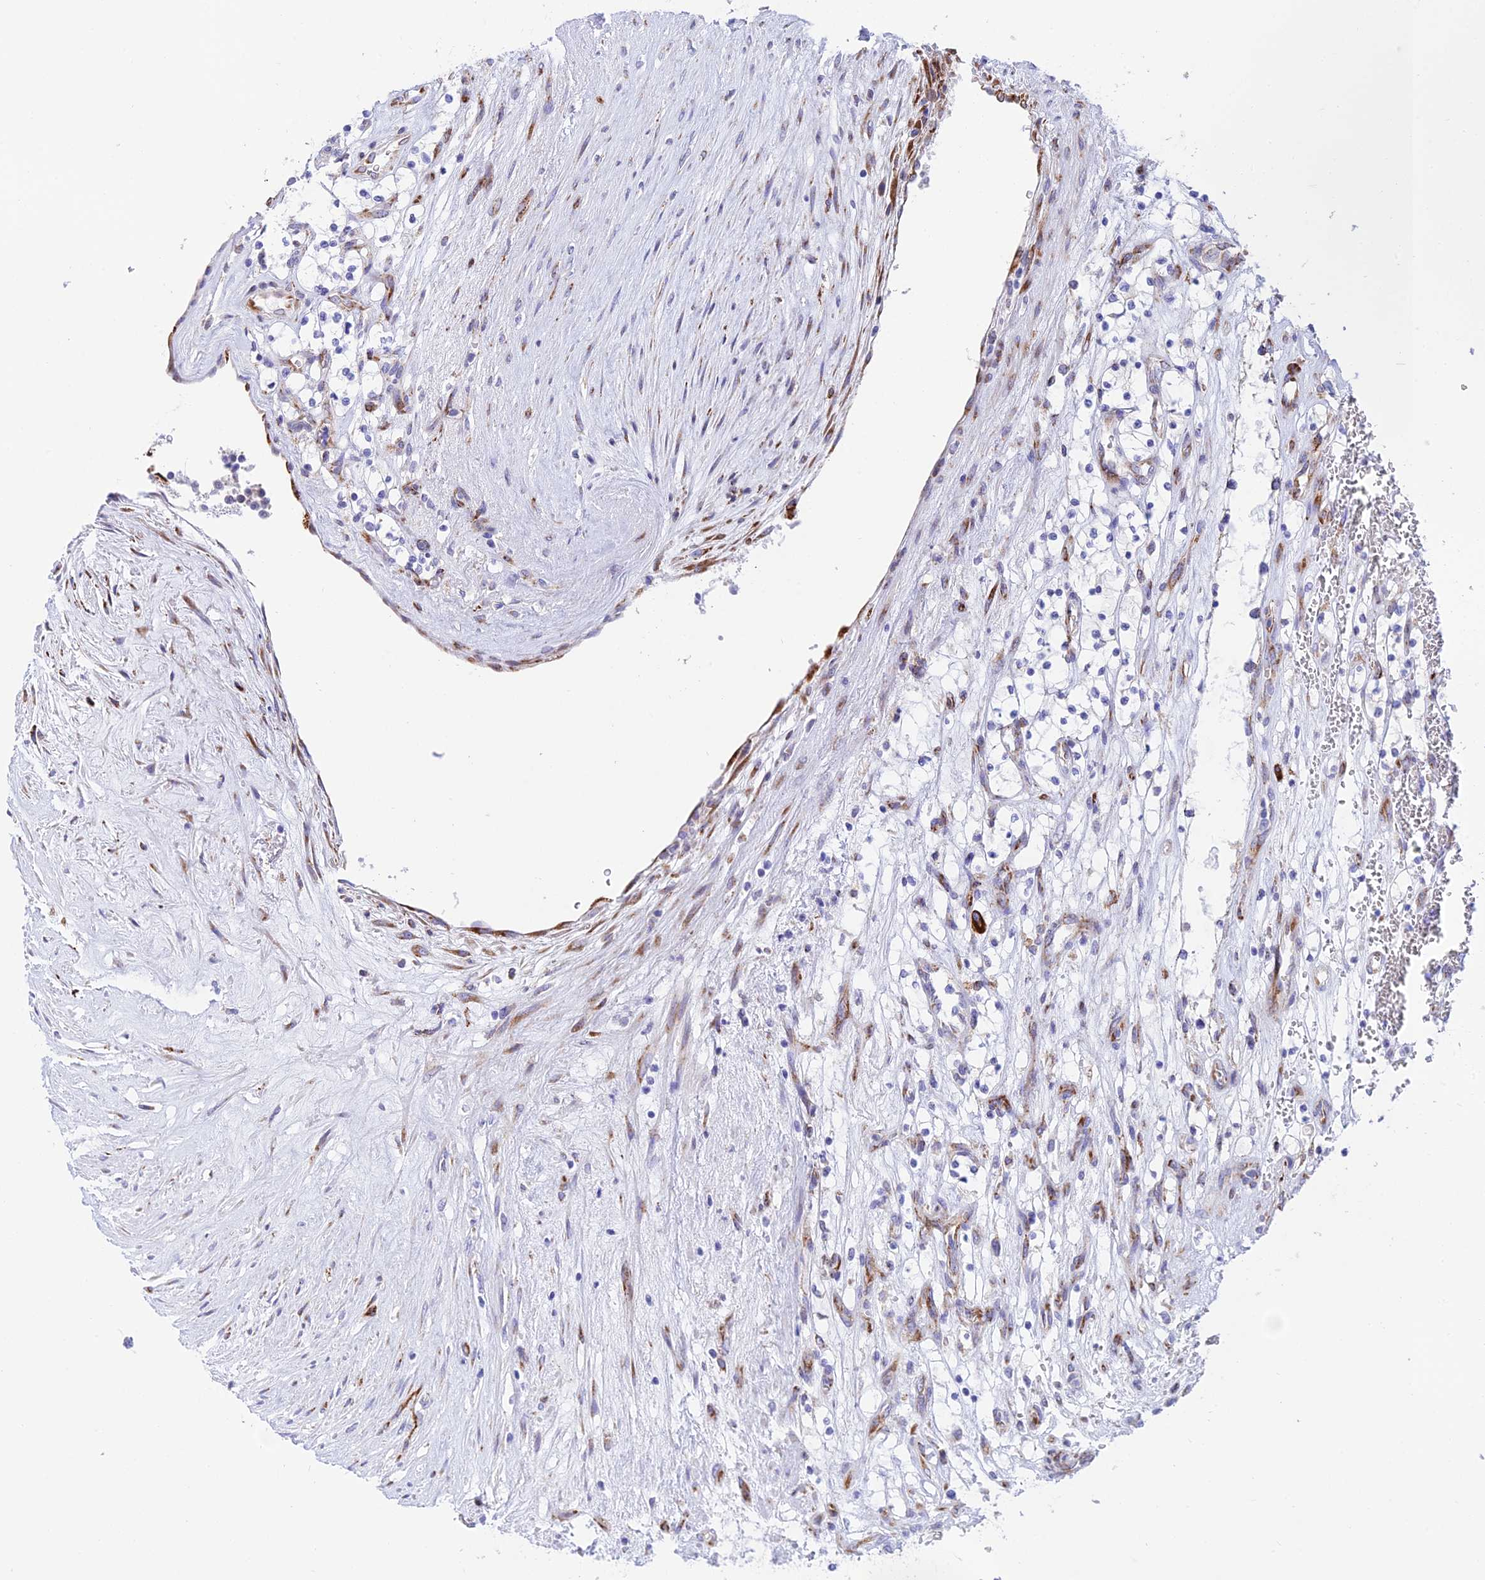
{"staining": {"intensity": "negative", "quantity": "none", "location": "none"}, "tissue": "renal cancer", "cell_type": "Tumor cells", "image_type": "cancer", "snomed": [{"axis": "morphology", "description": "Adenocarcinoma, NOS"}, {"axis": "topography", "description": "Kidney"}], "caption": "A high-resolution histopathology image shows IHC staining of renal adenocarcinoma, which displays no significant staining in tumor cells. The staining was performed using DAB to visualize the protein expression in brown, while the nuclei were stained in blue with hematoxylin (Magnification: 20x).", "gene": "TUBGCP6", "patient": {"sex": "female", "age": 69}}